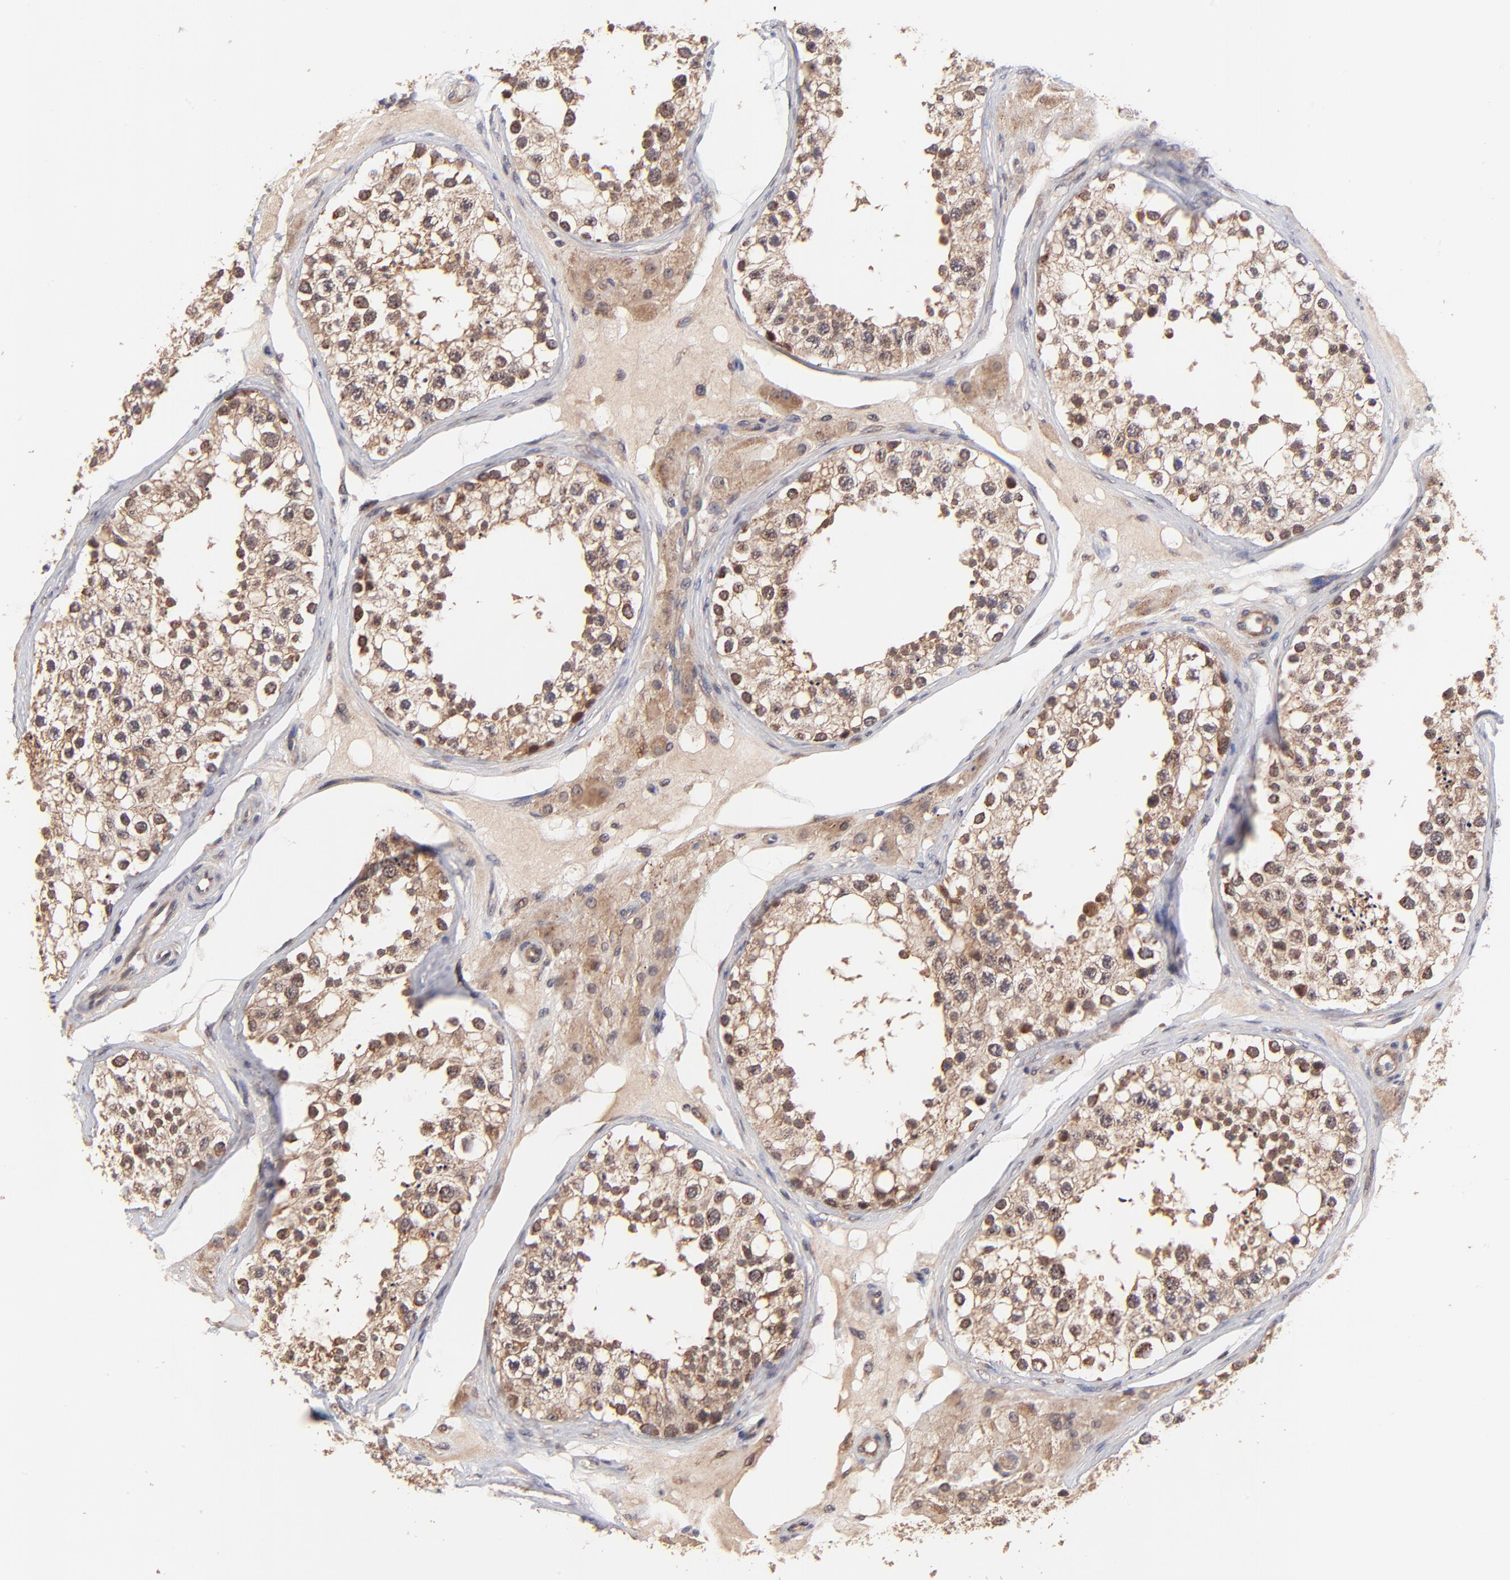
{"staining": {"intensity": "strong", "quantity": "25%-75%", "location": "cytoplasmic/membranous,nuclear"}, "tissue": "testis", "cell_type": "Cells in seminiferous ducts", "image_type": "normal", "snomed": [{"axis": "morphology", "description": "Normal tissue, NOS"}, {"axis": "topography", "description": "Testis"}], "caption": "This is a photomicrograph of IHC staining of normal testis, which shows strong staining in the cytoplasmic/membranous,nuclear of cells in seminiferous ducts.", "gene": "BAIAP2L2", "patient": {"sex": "male", "age": 68}}